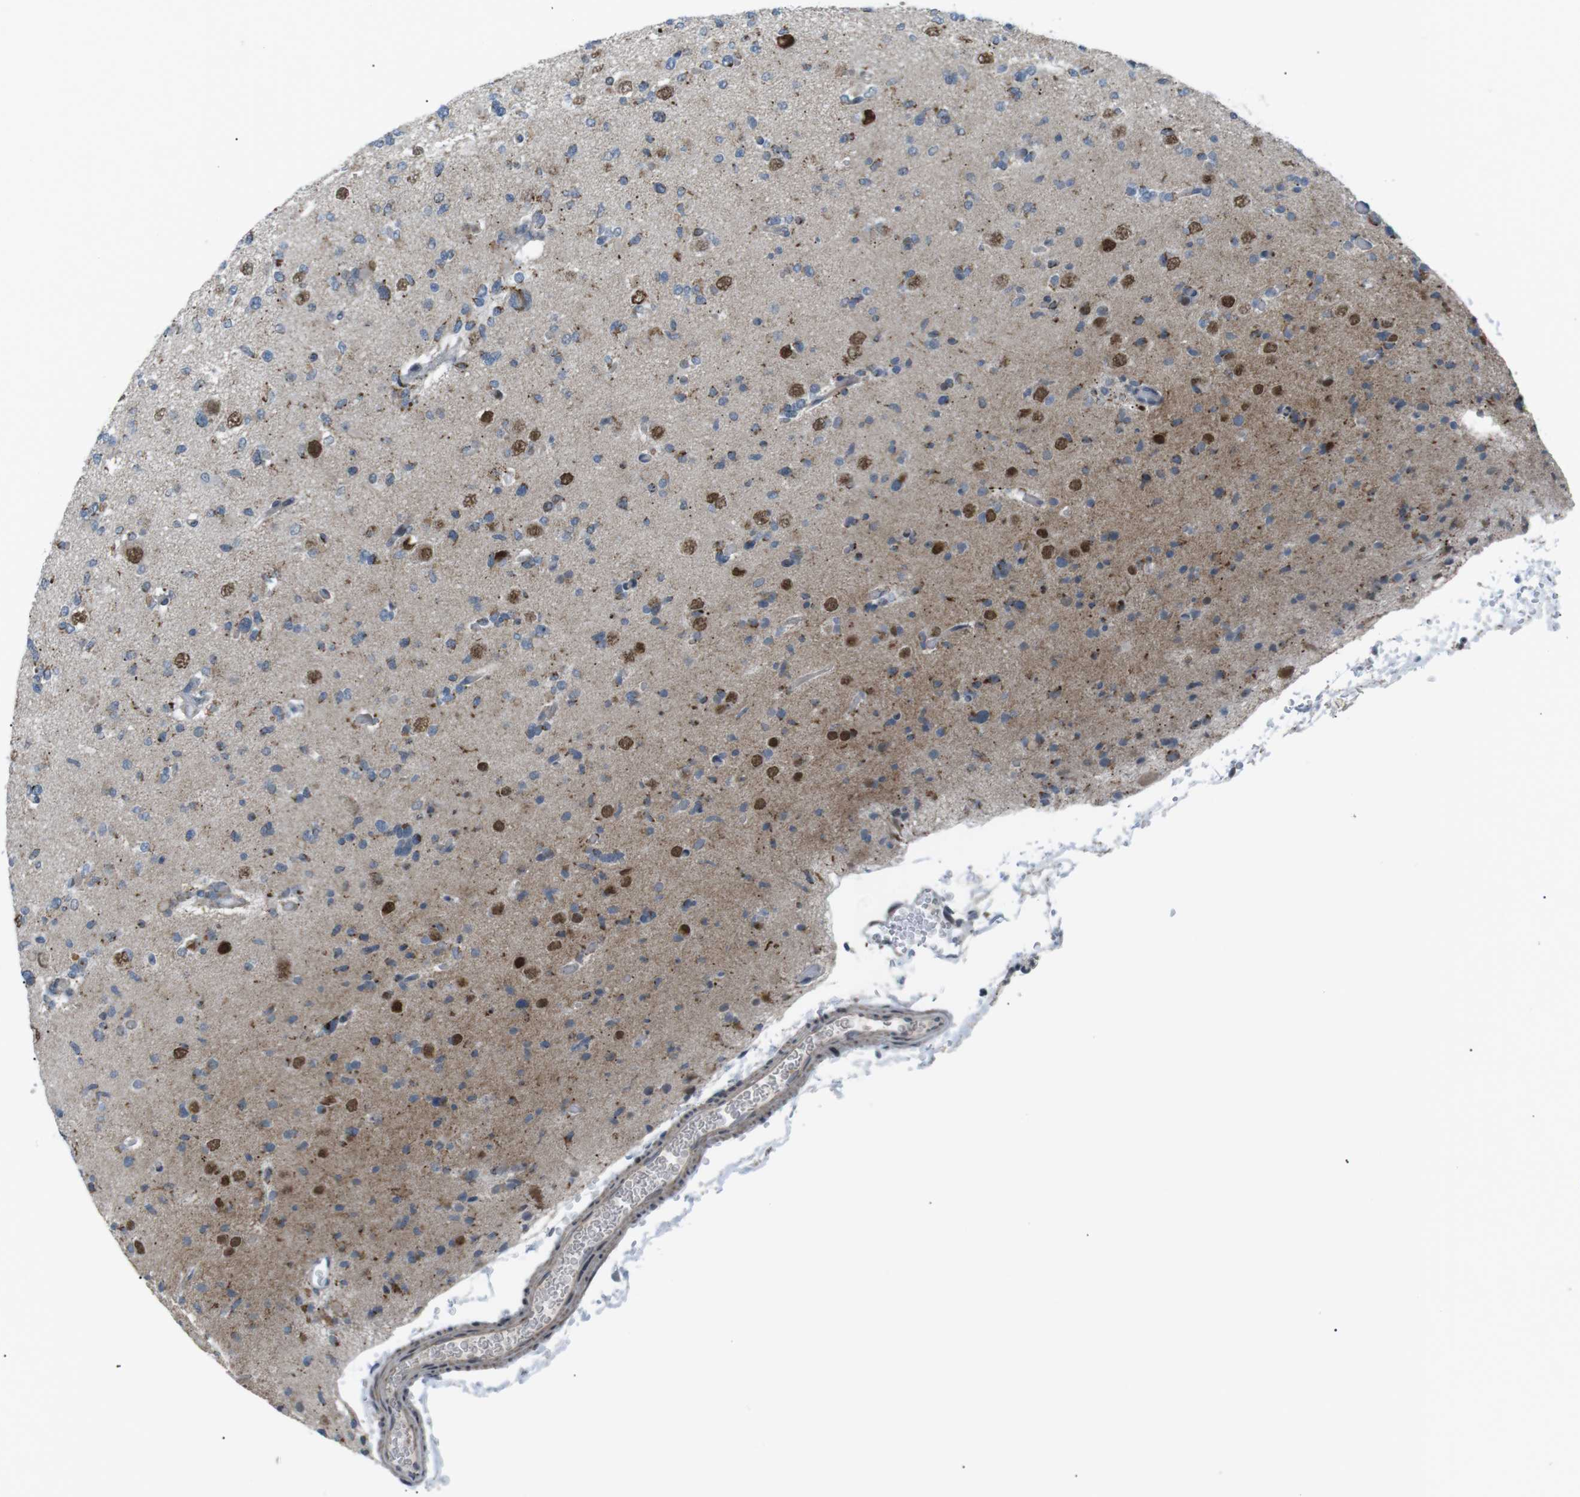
{"staining": {"intensity": "weak", "quantity": "25%-75%", "location": "cytoplasmic/membranous"}, "tissue": "glioma", "cell_type": "Tumor cells", "image_type": "cancer", "snomed": [{"axis": "morphology", "description": "Glioma, malignant, Low grade"}, {"axis": "topography", "description": "Brain"}], "caption": "Weak cytoplasmic/membranous protein expression is appreciated in about 25%-75% of tumor cells in glioma.", "gene": "ARID5B", "patient": {"sex": "female", "age": 22}}